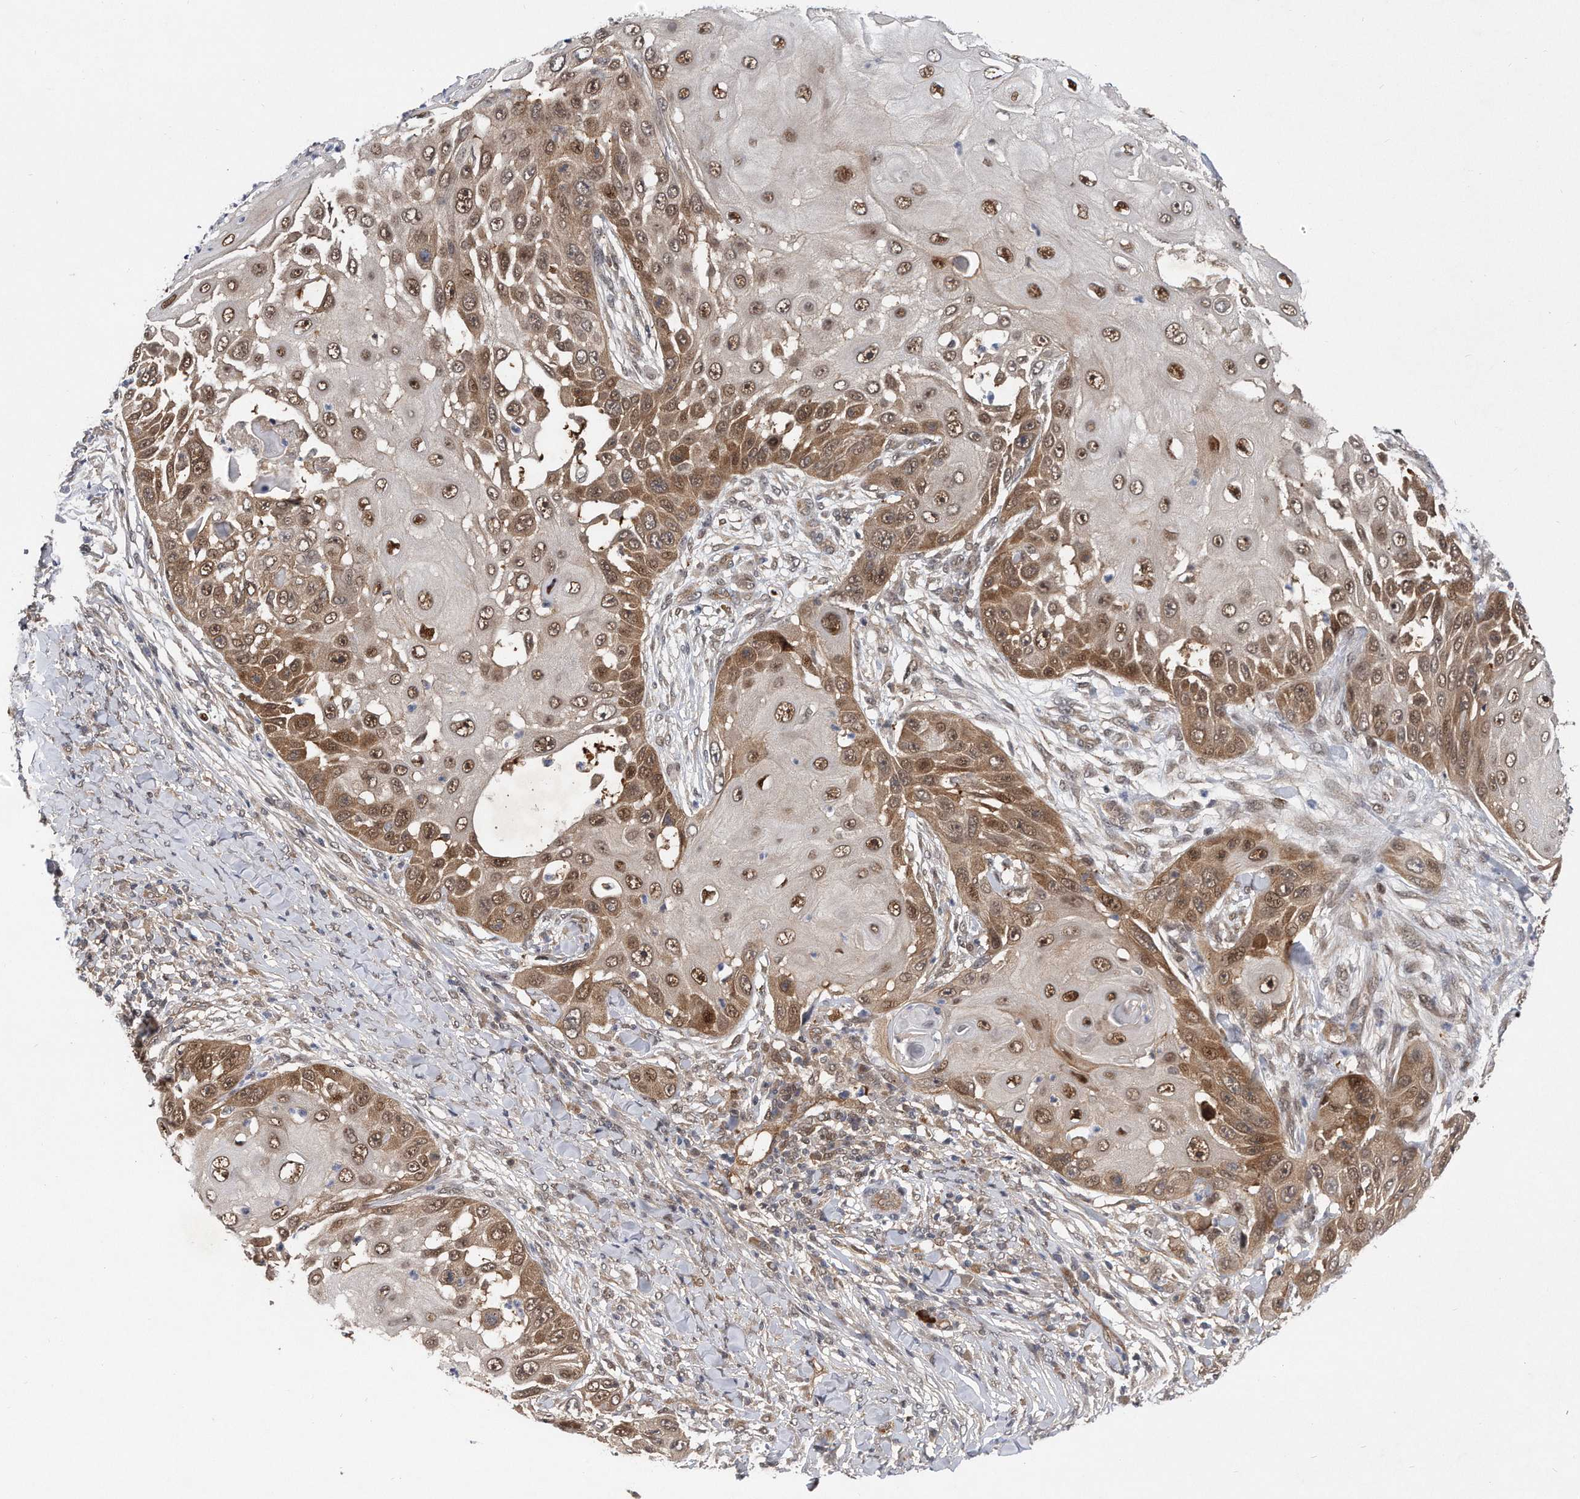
{"staining": {"intensity": "moderate", "quantity": ">75%", "location": "cytoplasmic/membranous,nuclear"}, "tissue": "skin cancer", "cell_type": "Tumor cells", "image_type": "cancer", "snomed": [{"axis": "morphology", "description": "Squamous cell carcinoma, NOS"}, {"axis": "topography", "description": "Skin"}], "caption": "Immunohistochemistry (IHC) photomicrograph of skin cancer (squamous cell carcinoma) stained for a protein (brown), which exhibits medium levels of moderate cytoplasmic/membranous and nuclear positivity in about >75% of tumor cells.", "gene": "RWDD2A", "patient": {"sex": "female", "age": 44}}